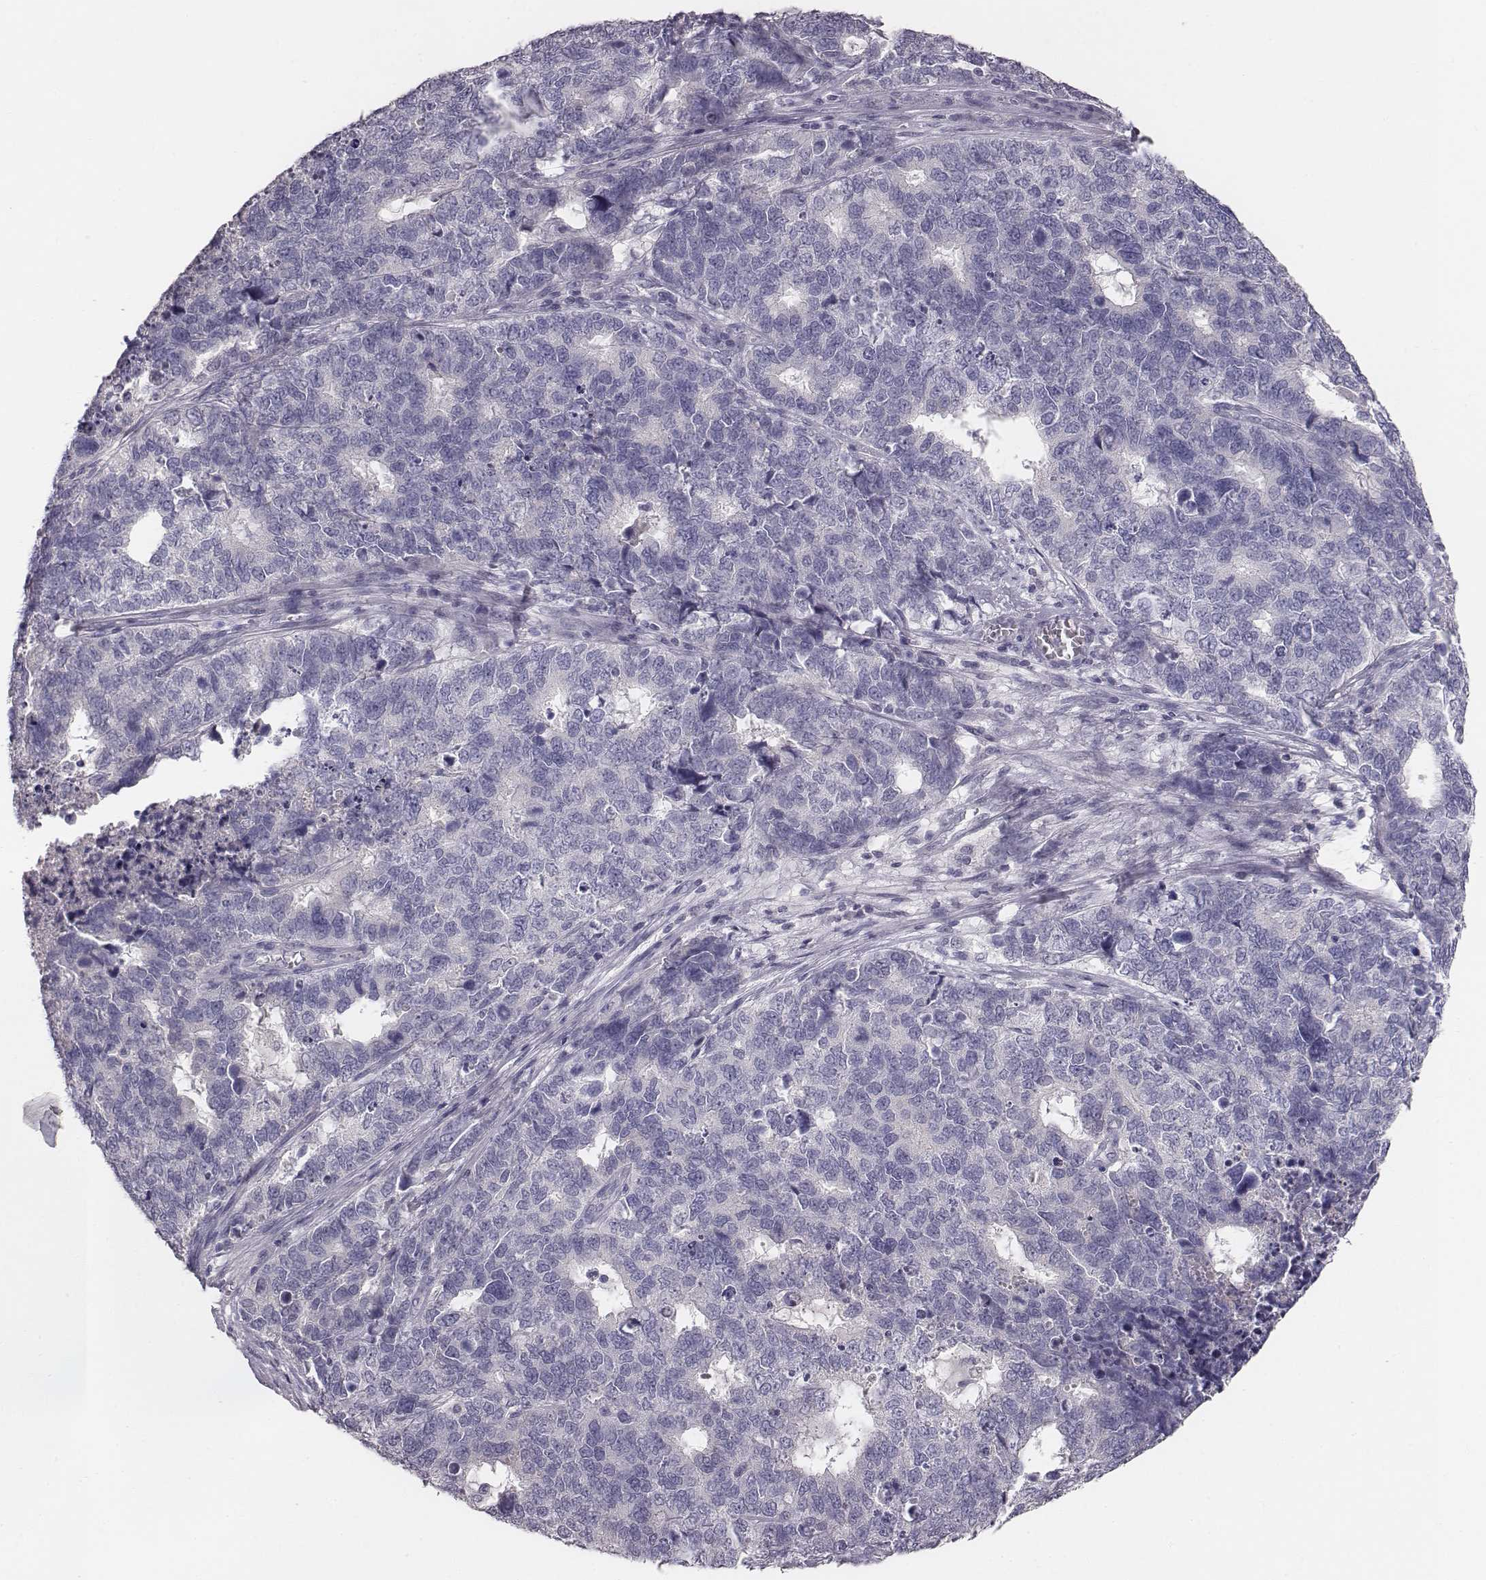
{"staining": {"intensity": "negative", "quantity": "none", "location": "none"}, "tissue": "cervical cancer", "cell_type": "Tumor cells", "image_type": "cancer", "snomed": [{"axis": "morphology", "description": "Squamous cell carcinoma, NOS"}, {"axis": "topography", "description": "Cervix"}], "caption": "Immunohistochemistry of squamous cell carcinoma (cervical) reveals no expression in tumor cells. (Stains: DAB immunohistochemistry with hematoxylin counter stain, Microscopy: brightfield microscopy at high magnification).", "gene": "MYH6", "patient": {"sex": "female", "age": 63}}